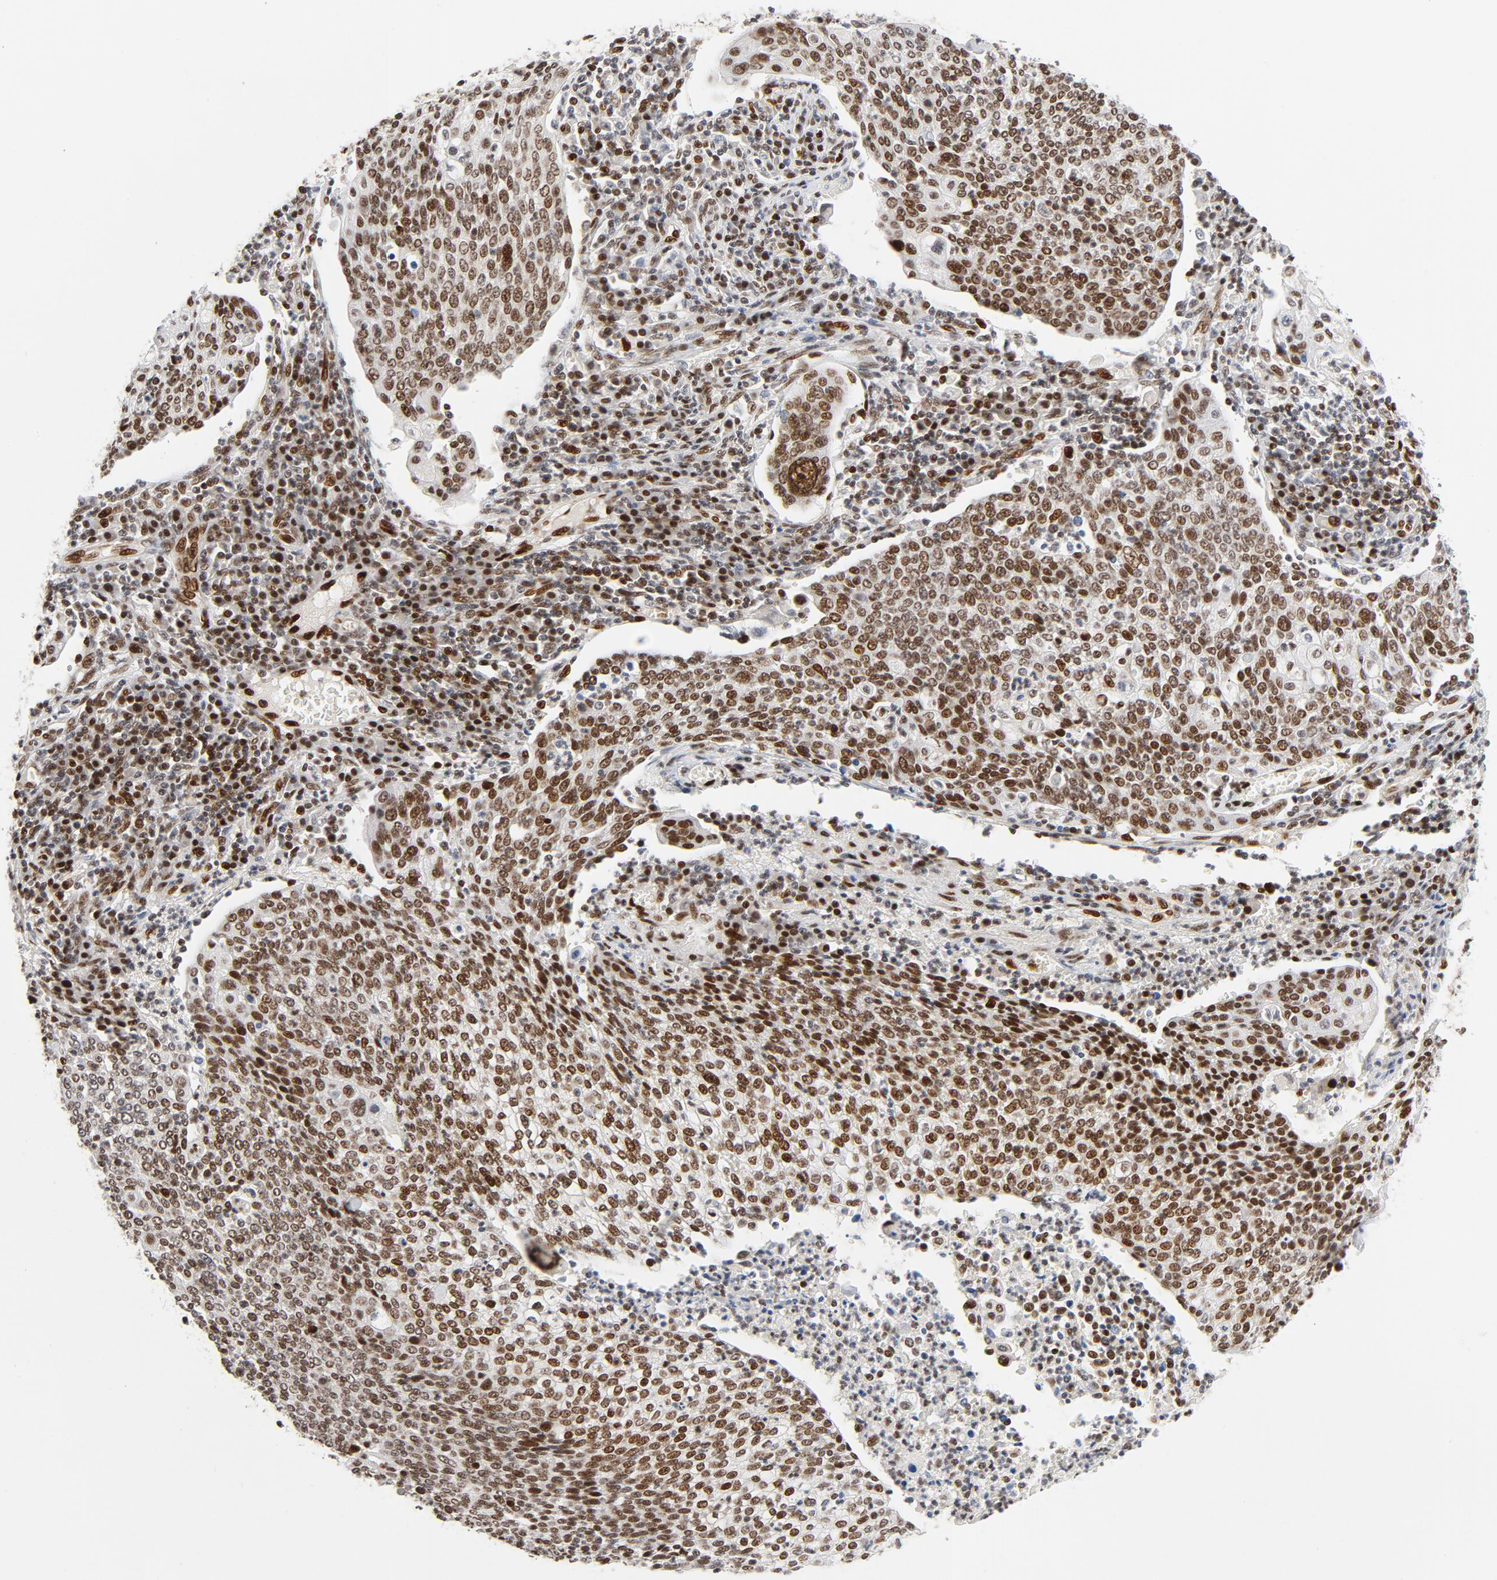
{"staining": {"intensity": "moderate", "quantity": ">75%", "location": "nuclear"}, "tissue": "cervical cancer", "cell_type": "Tumor cells", "image_type": "cancer", "snomed": [{"axis": "morphology", "description": "Squamous cell carcinoma, NOS"}, {"axis": "topography", "description": "Cervix"}], "caption": "A histopathology image of cervical squamous cell carcinoma stained for a protein exhibits moderate nuclear brown staining in tumor cells.", "gene": "MEF2A", "patient": {"sex": "female", "age": 40}}